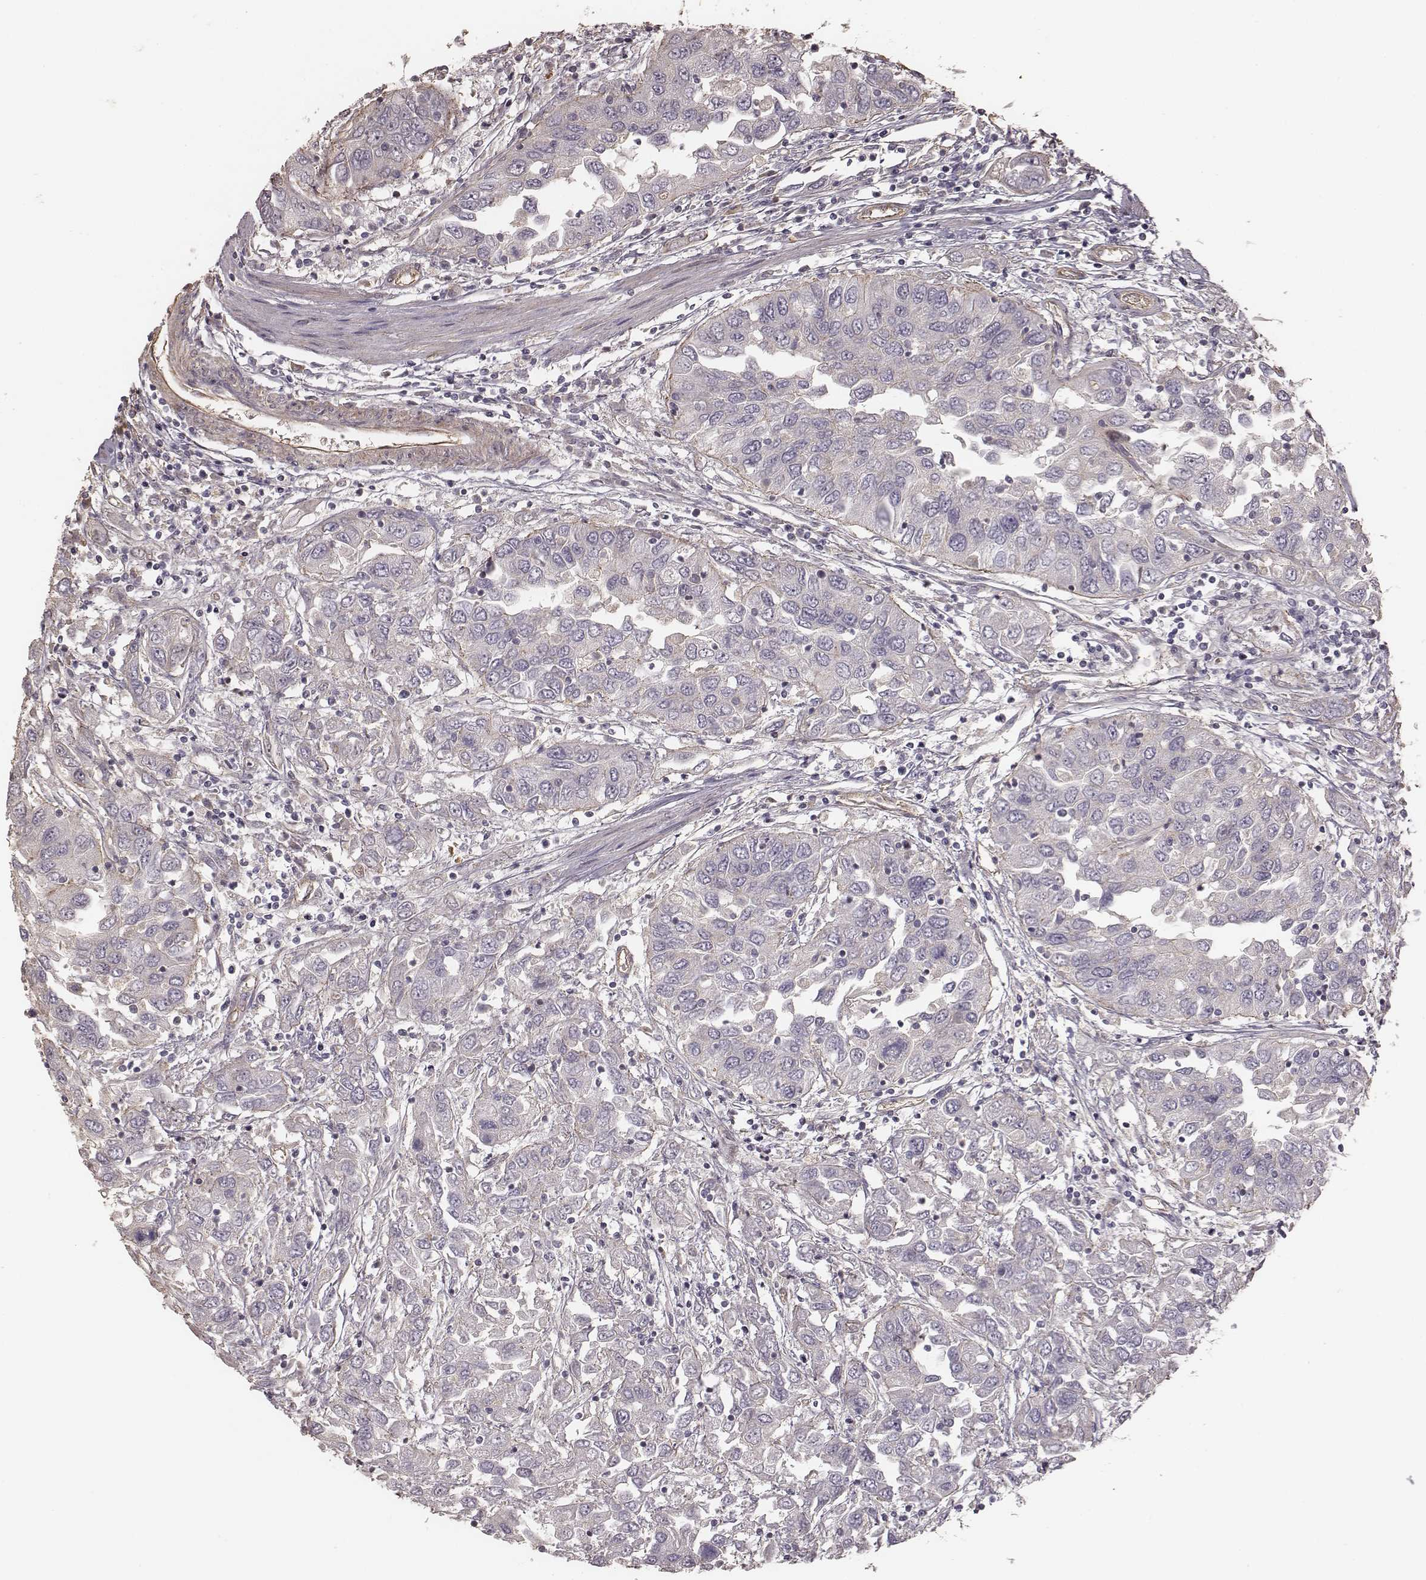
{"staining": {"intensity": "negative", "quantity": "none", "location": "none"}, "tissue": "urothelial cancer", "cell_type": "Tumor cells", "image_type": "cancer", "snomed": [{"axis": "morphology", "description": "Urothelial carcinoma, High grade"}, {"axis": "topography", "description": "Urinary bladder"}], "caption": "IHC image of neoplastic tissue: urothelial carcinoma (high-grade) stained with DAB displays no significant protein staining in tumor cells. (DAB (3,3'-diaminobenzidine) IHC, high magnification).", "gene": "OTOGL", "patient": {"sex": "male", "age": 76}}